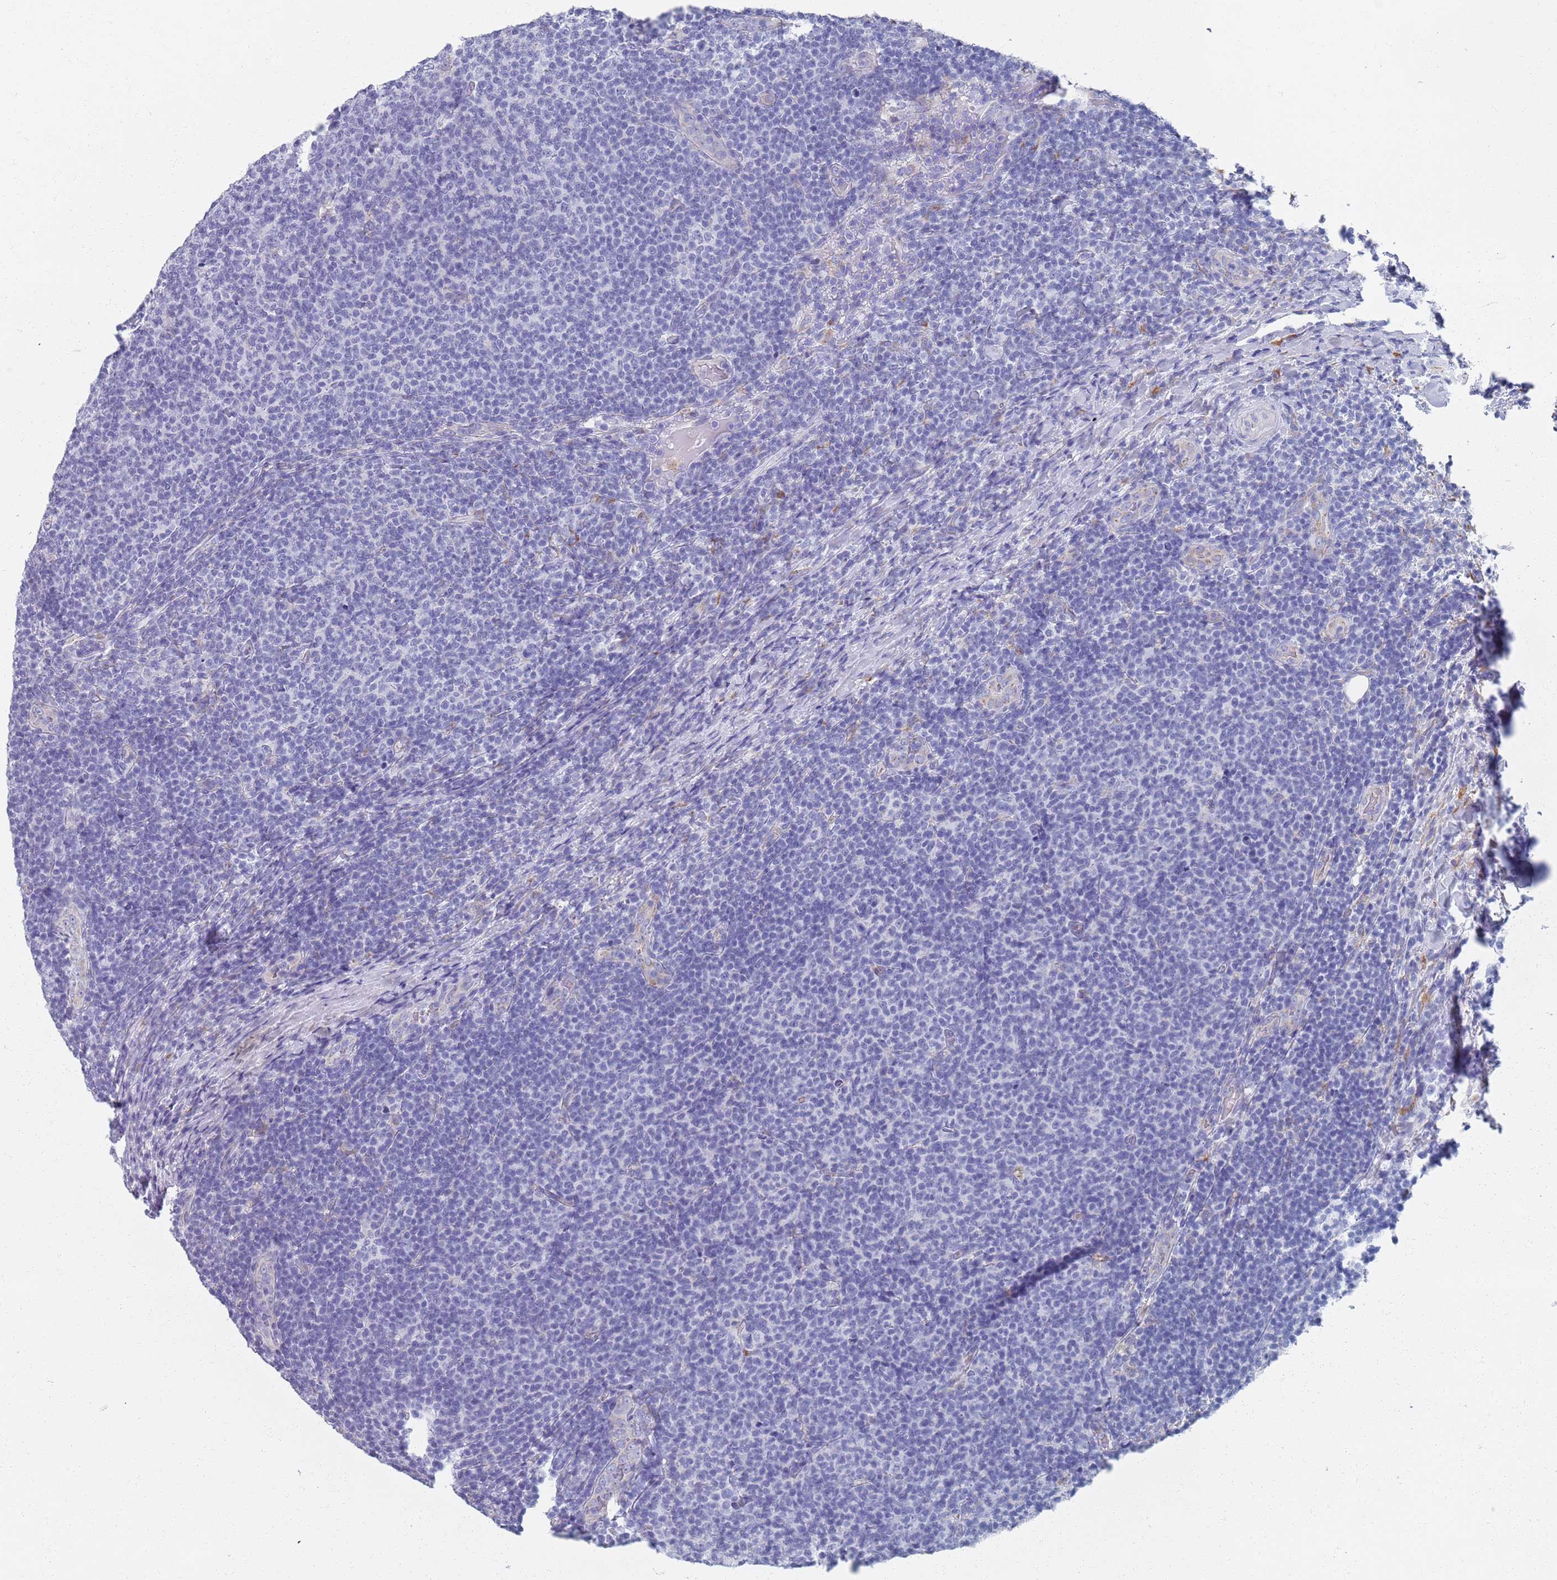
{"staining": {"intensity": "negative", "quantity": "none", "location": "none"}, "tissue": "lymphoma", "cell_type": "Tumor cells", "image_type": "cancer", "snomed": [{"axis": "morphology", "description": "Malignant lymphoma, non-Hodgkin's type, Low grade"}, {"axis": "topography", "description": "Lymph node"}], "caption": "This is a micrograph of immunohistochemistry staining of malignant lymphoma, non-Hodgkin's type (low-grade), which shows no expression in tumor cells.", "gene": "PLOD1", "patient": {"sex": "male", "age": 66}}